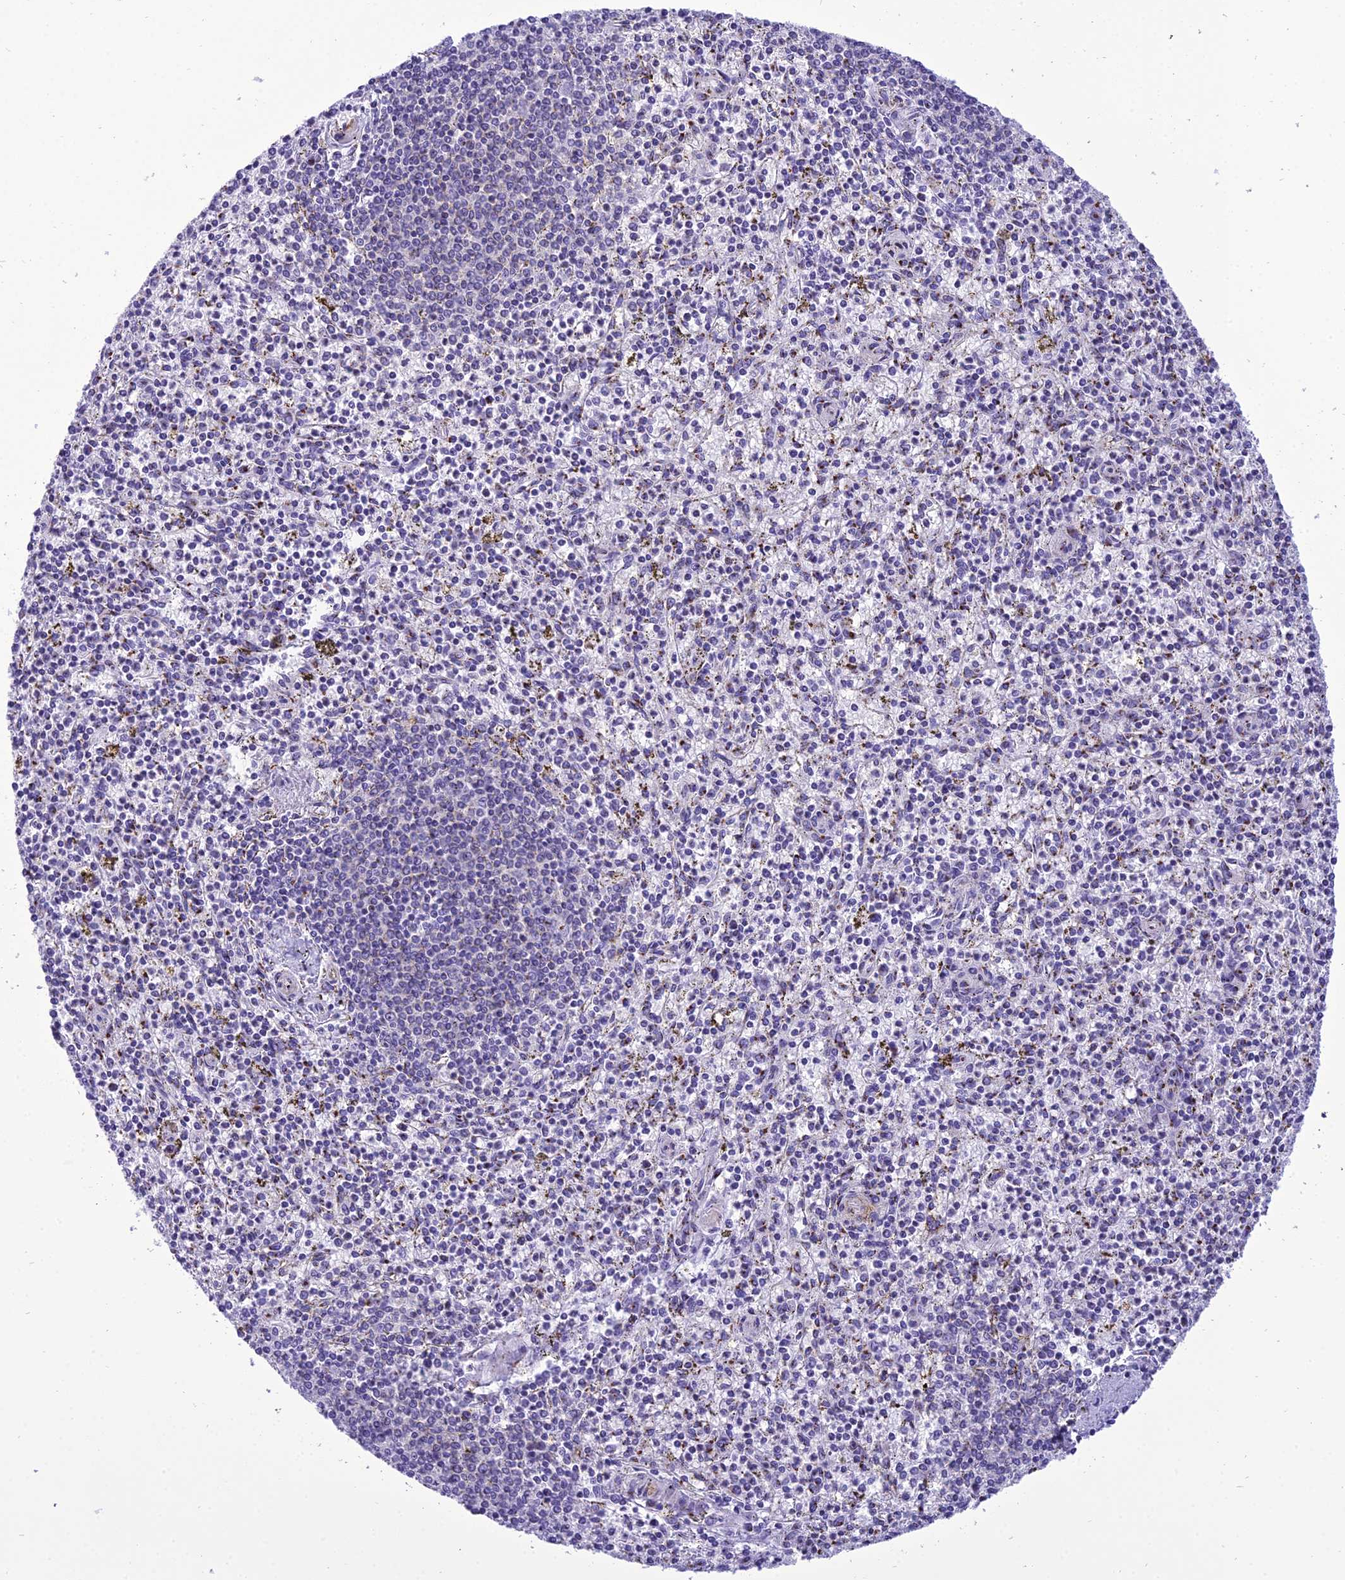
{"staining": {"intensity": "negative", "quantity": "none", "location": "none"}, "tissue": "spleen", "cell_type": "Cells in red pulp", "image_type": "normal", "snomed": [{"axis": "morphology", "description": "Normal tissue, NOS"}, {"axis": "topography", "description": "Spleen"}], "caption": "DAB (3,3'-diaminobenzidine) immunohistochemical staining of normal human spleen reveals no significant positivity in cells in red pulp. (Immunohistochemistry (ihc), brightfield microscopy, high magnification).", "gene": "GOLM2", "patient": {"sex": "male", "age": 72}}